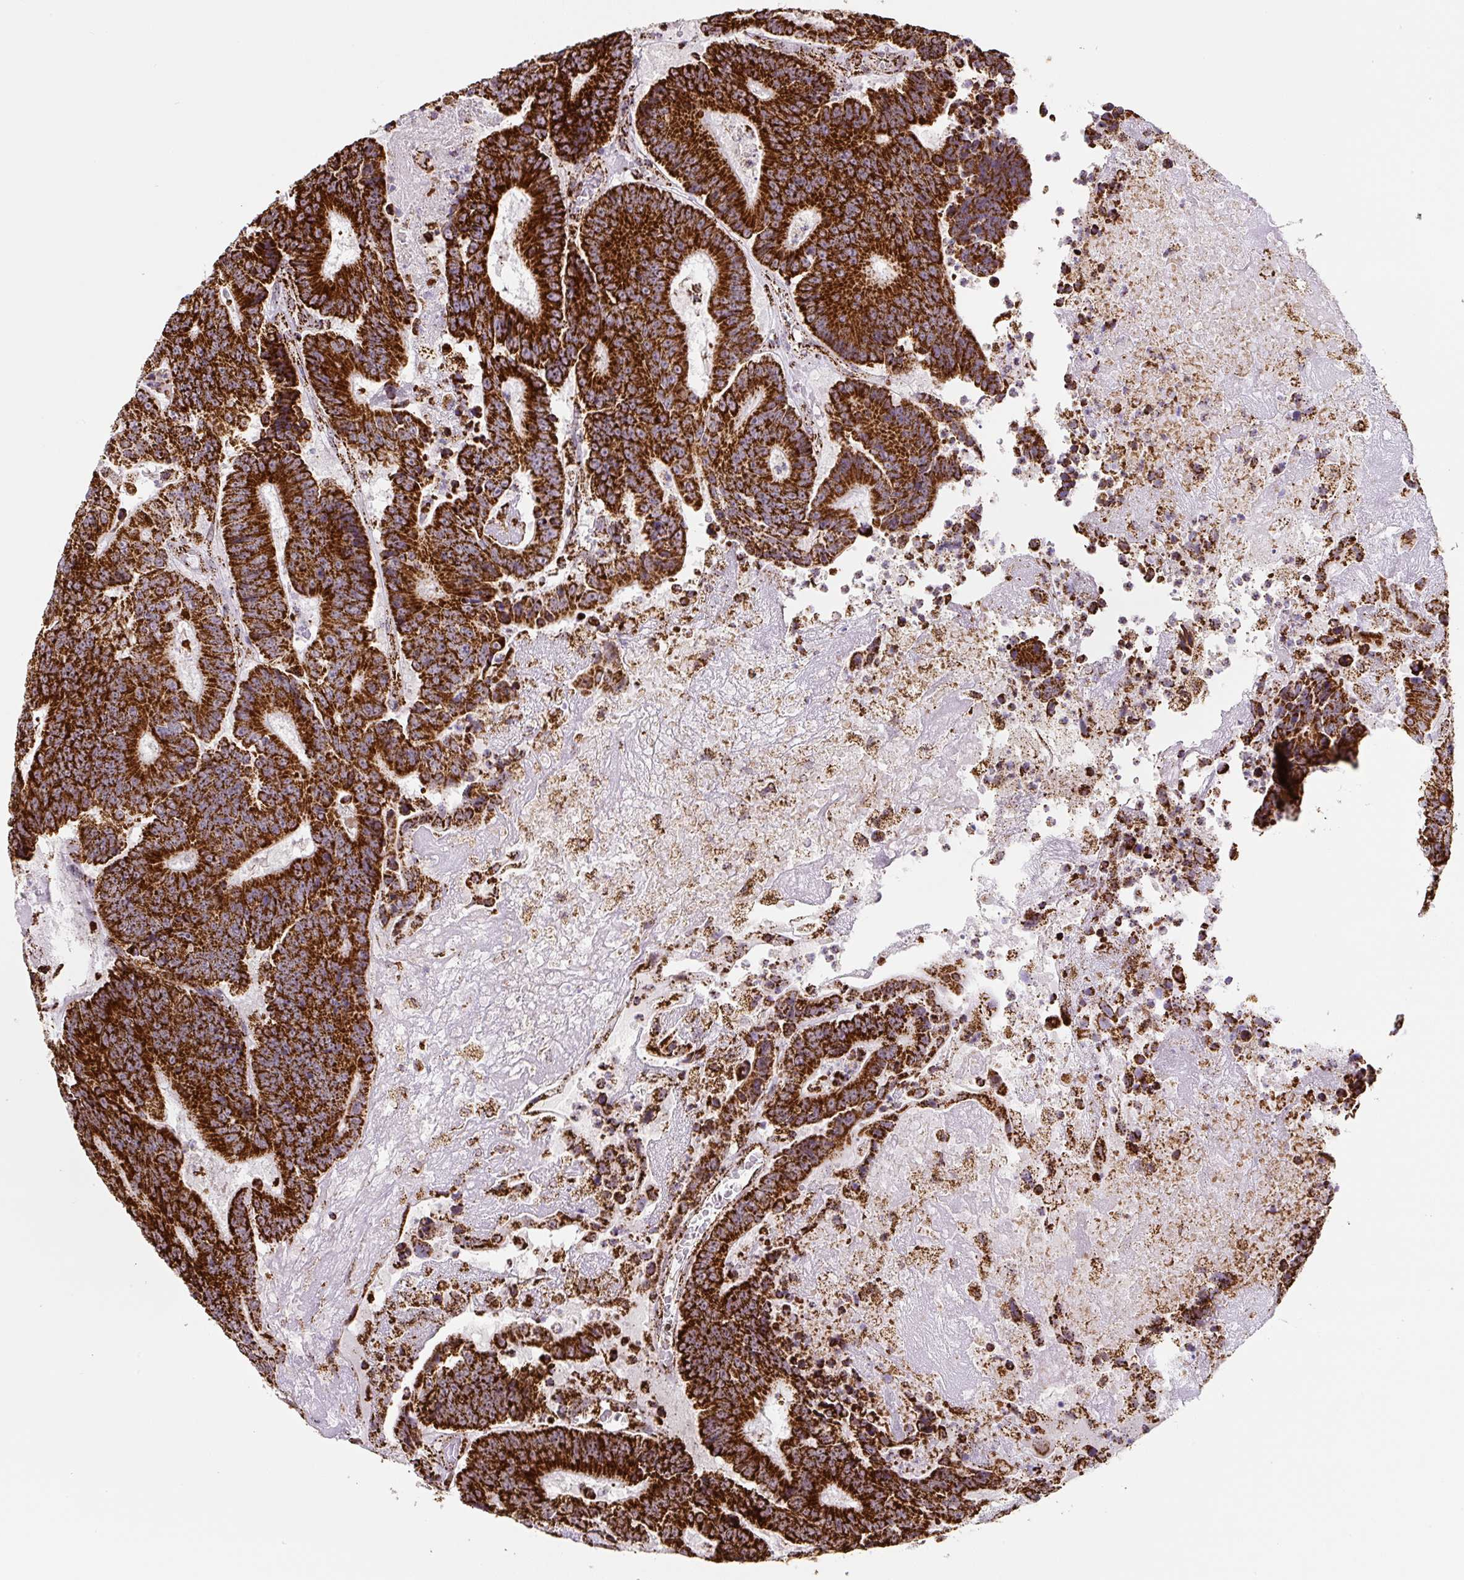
{"staining": {"intensity": "strong", "quantity": ">75%", "location": "cytoplasmic/membranous"}, "tissue": "colorectal cancer", "cell_type": "Tumor cells", "image_type": "cancer", "snomed": [{"axis": "morphology", "description": "Adenocarcinoma, NOS"}, {"axis": "topography", "description": "Colon"}], "caption": "DAB immunohistochemical staining of colorectal adenocarcinoma demonstrates strong cytoplasmic/membranous protein staining in approximately >75% of tumor cells. The staining is performed using DAB brown chromogen to label protein expression. The nuclei are counter-stained blue using hematoxylin.", "gene": "ATP5F1A", "patient": {"sex": "male", "age": 83}}